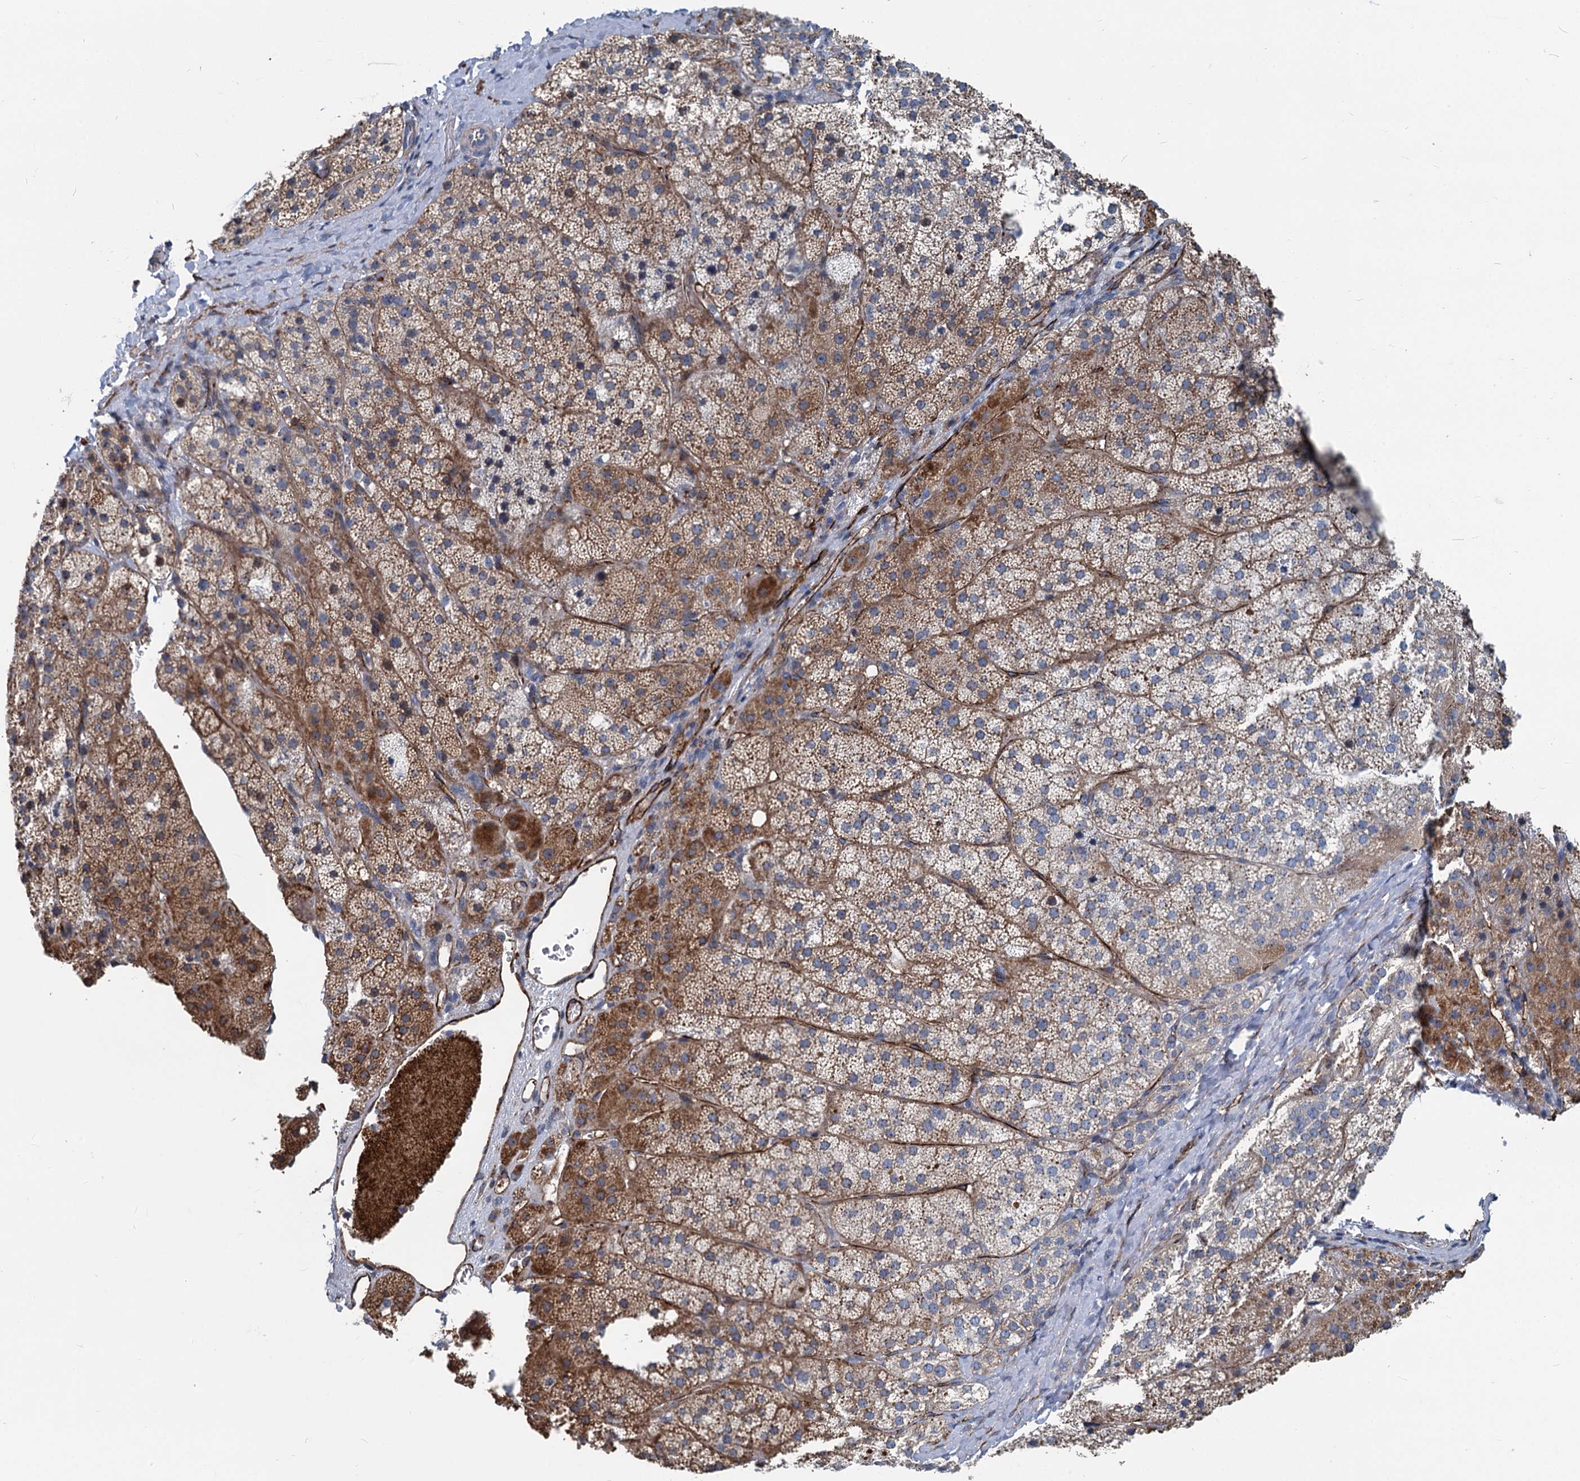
{"staining": {"intensity": "moderate", "quantity": "25%-75%", "location": "cytoplasmic/membranous"}, "tissue": "adrenal gland", "cell_type": "Glandular cells", "image_type": "normal", "snomed": [{"axis": "morphology", "description": "Normal tissue, NOS"}, {"axis": "topography", "description": "Adrenal gland"}], "caption": "Immunohistochemical staining of normal adrenal gland displays 25%-75% levels of moderate cytoplasmic/membranous protein staining in approximately 25%-75% of glandular cells.", "gene": "ASXL3", "patient": {"sex": "female", "age": 44}}